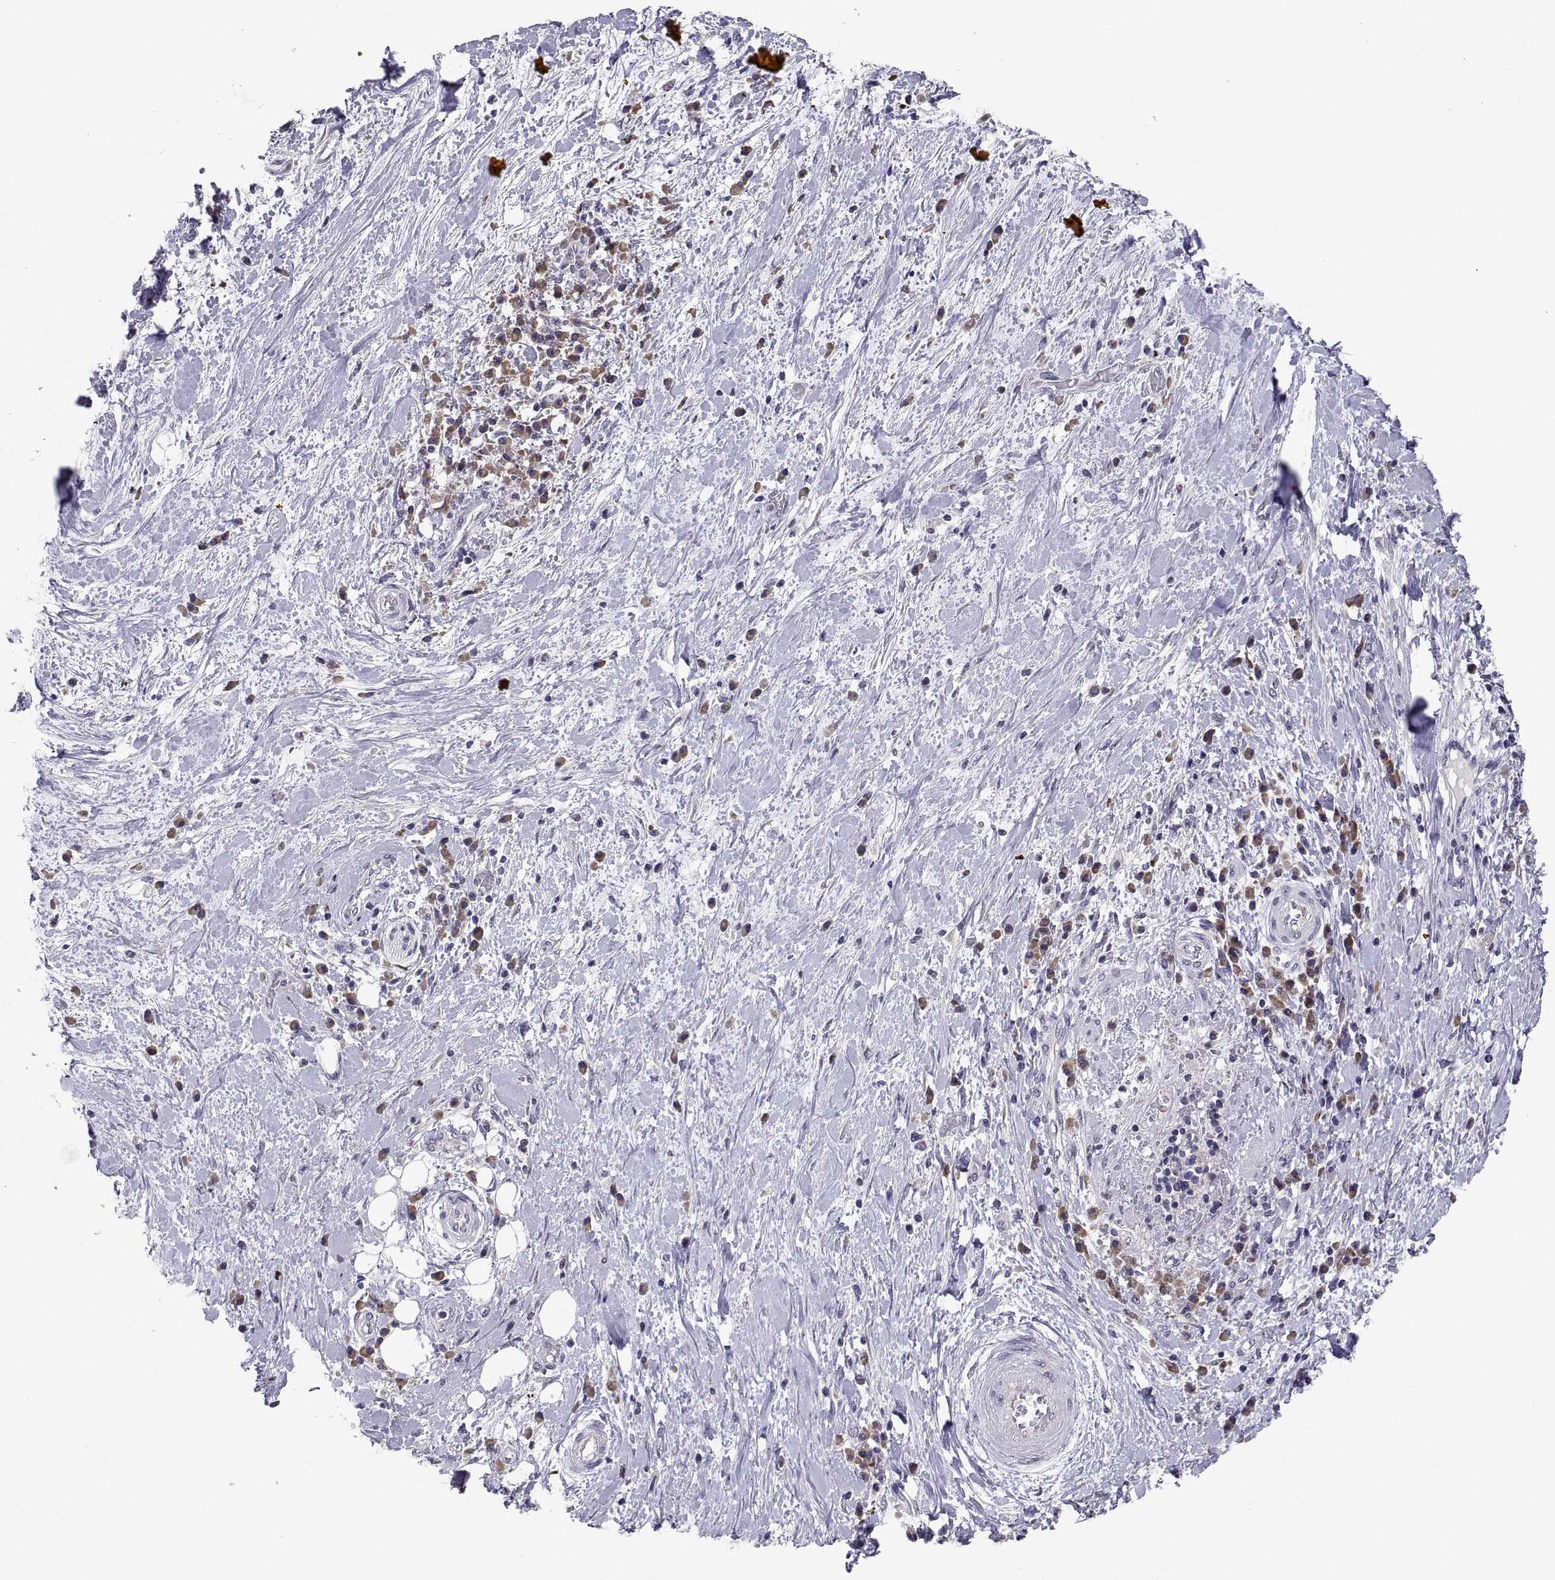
{"staining": {"intensity": "negative", "quantity": "none", "location": "none"}, "tissue": "liver cancer", "cell_type": "Tumor cells", "image_type": "cancer", "snomed": [{"axis": "morphology", "description": "Cholangiocarcinoma"}, {"axis": "topography", "description": "Liver"}], "caption": "There is no significant staining in tumor cells of liver cholangiocarcinoma.", "gene": "PKP1", "patient": {"sex": "female", "age": 73}}